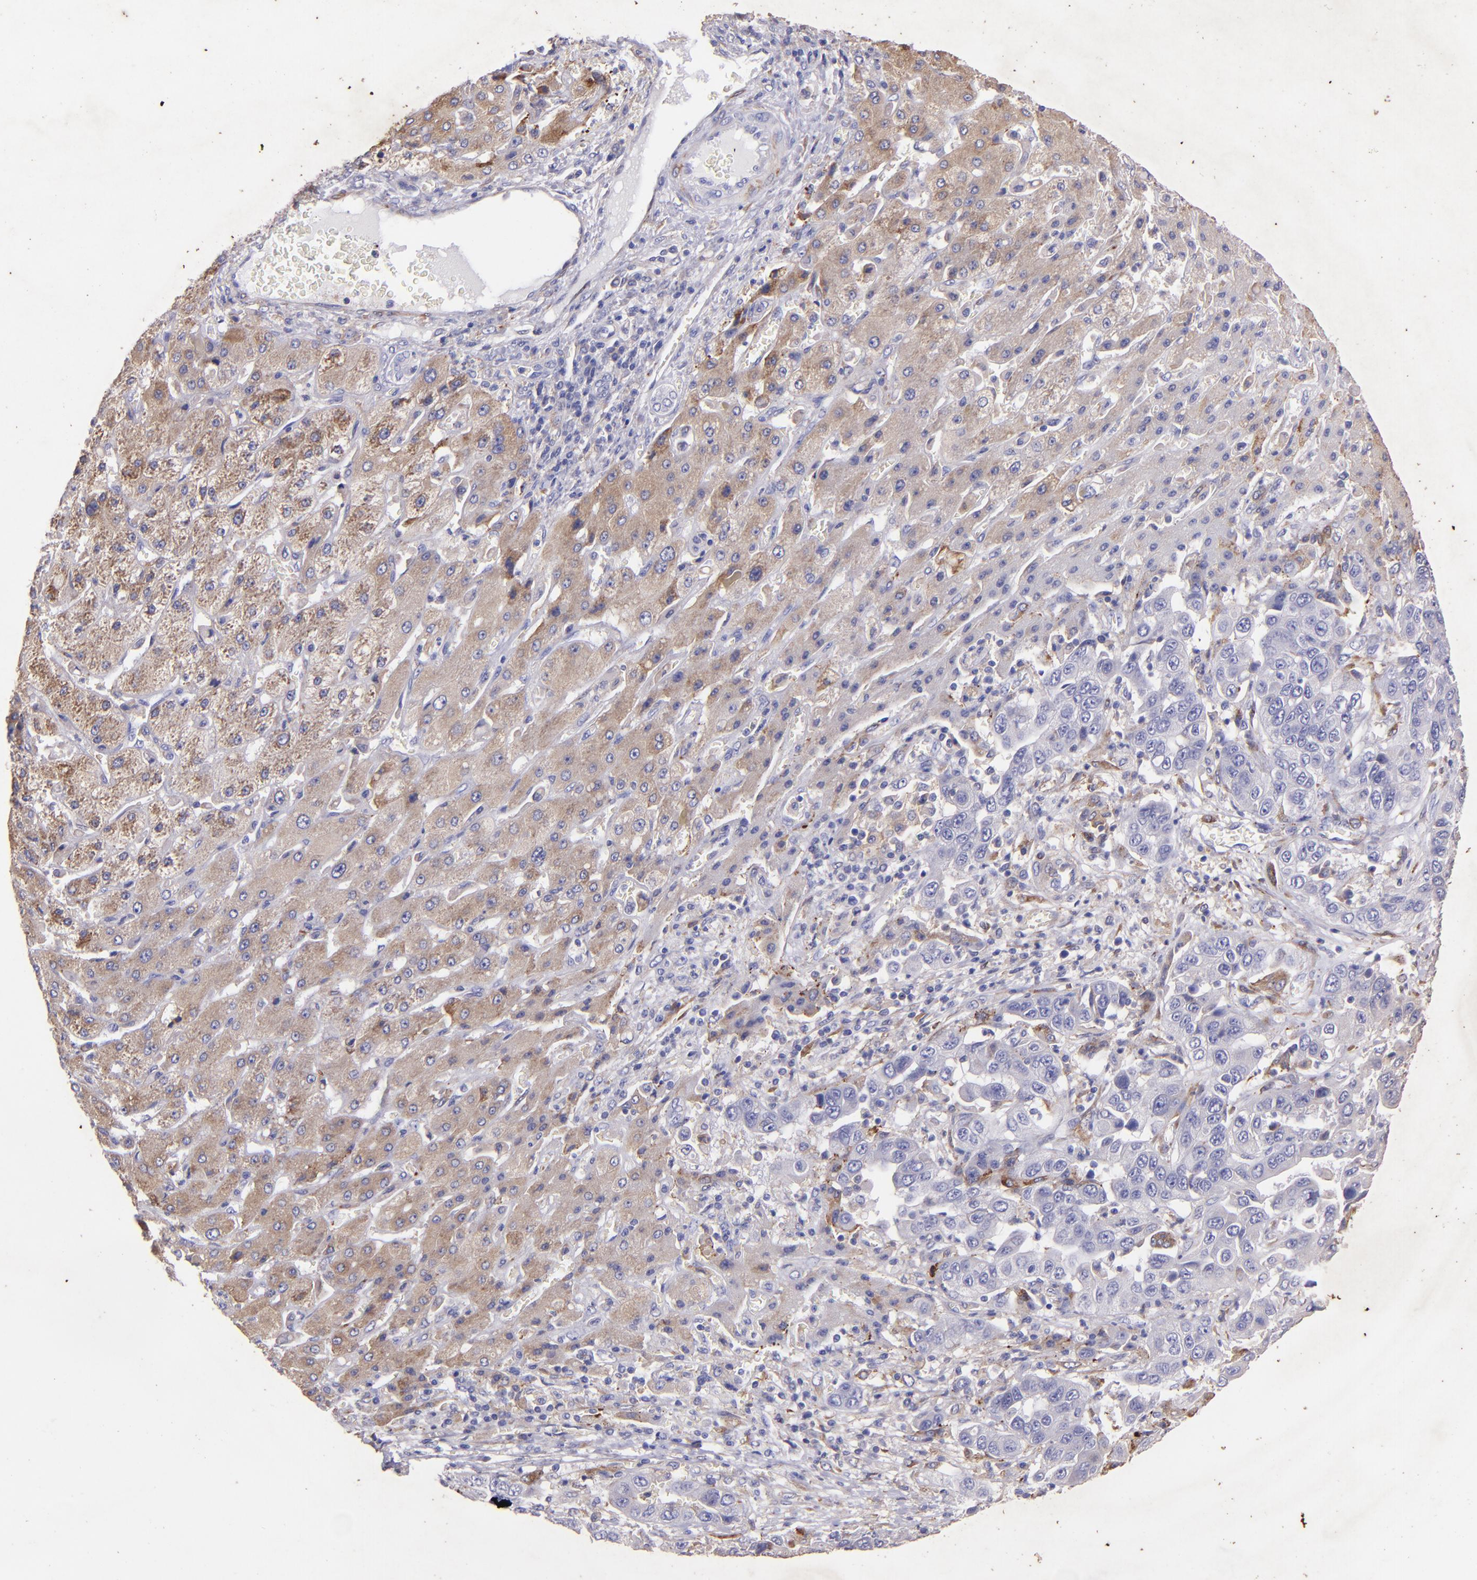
{"staining": {"intensity": "moderate", "quantity": "<25%", "location": "cytoplasmic/membranous"}, "tissue": "liver cancer", "cell_type": "Tumor cells", "image_type": "cancer", "snomed": [{"axis": "morphology", "description": "Cholangiocarcinoma"}, {"axis": "topography", "description": "Liver"}], "caption": "High-magnification brightfield microscopy of liver cancer stained with DAB (3,3'-diaminobenzidine) (brown) and counterstained with hematoxylin (blue). tumor cells exhibit moderate cytoplasmic/membranous staining is identified in about<25% of cells.", "gene": "RET", "patient": {"sex": "female", "age": 52}}